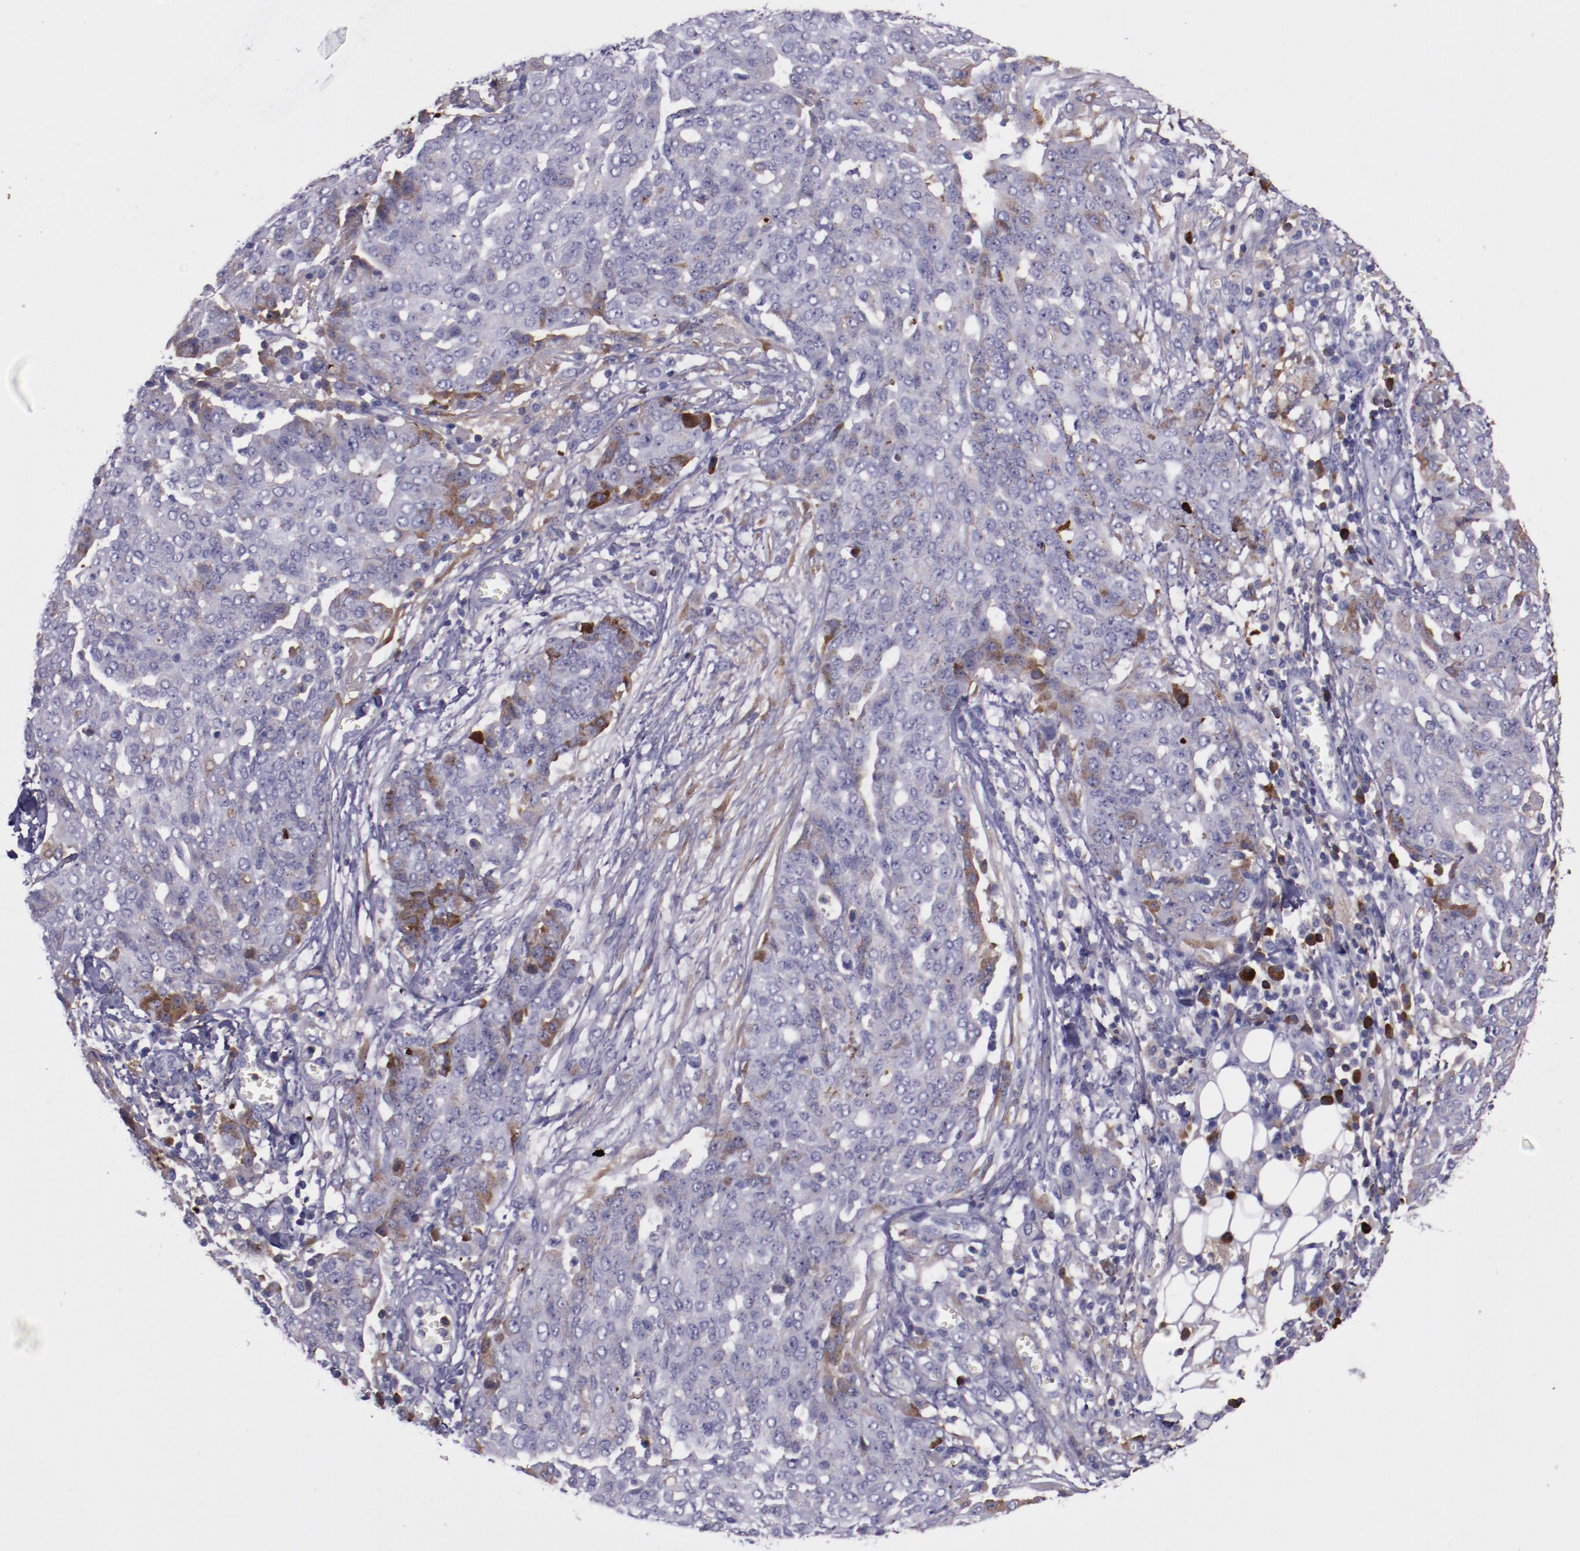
{"staining": {"intensity": "moderate", "quantity": "<25%", "location": "cytoplasmic/membranous"}, "tissue": "ovarian cancer", "cell_type": "Tumor cells", "image_type": "cancer", "snomed": [{"axis": "morphology", "description": "Cystadenocarcinoma, serous, NOS"}, {"axis": "topography", "description": "Soft tissue"}, {"axis": "topography", "description": "Ovary"}], "caption": "Immunohistochemical staining of human ovarian serous cystadenocarcinoma demonstrates low levels of moderate cytoplasmic/membranous protein staining in approximately <25% of tumor cells.", "gene": "APOH", "patient": {"sex": "female", "age": 57}}